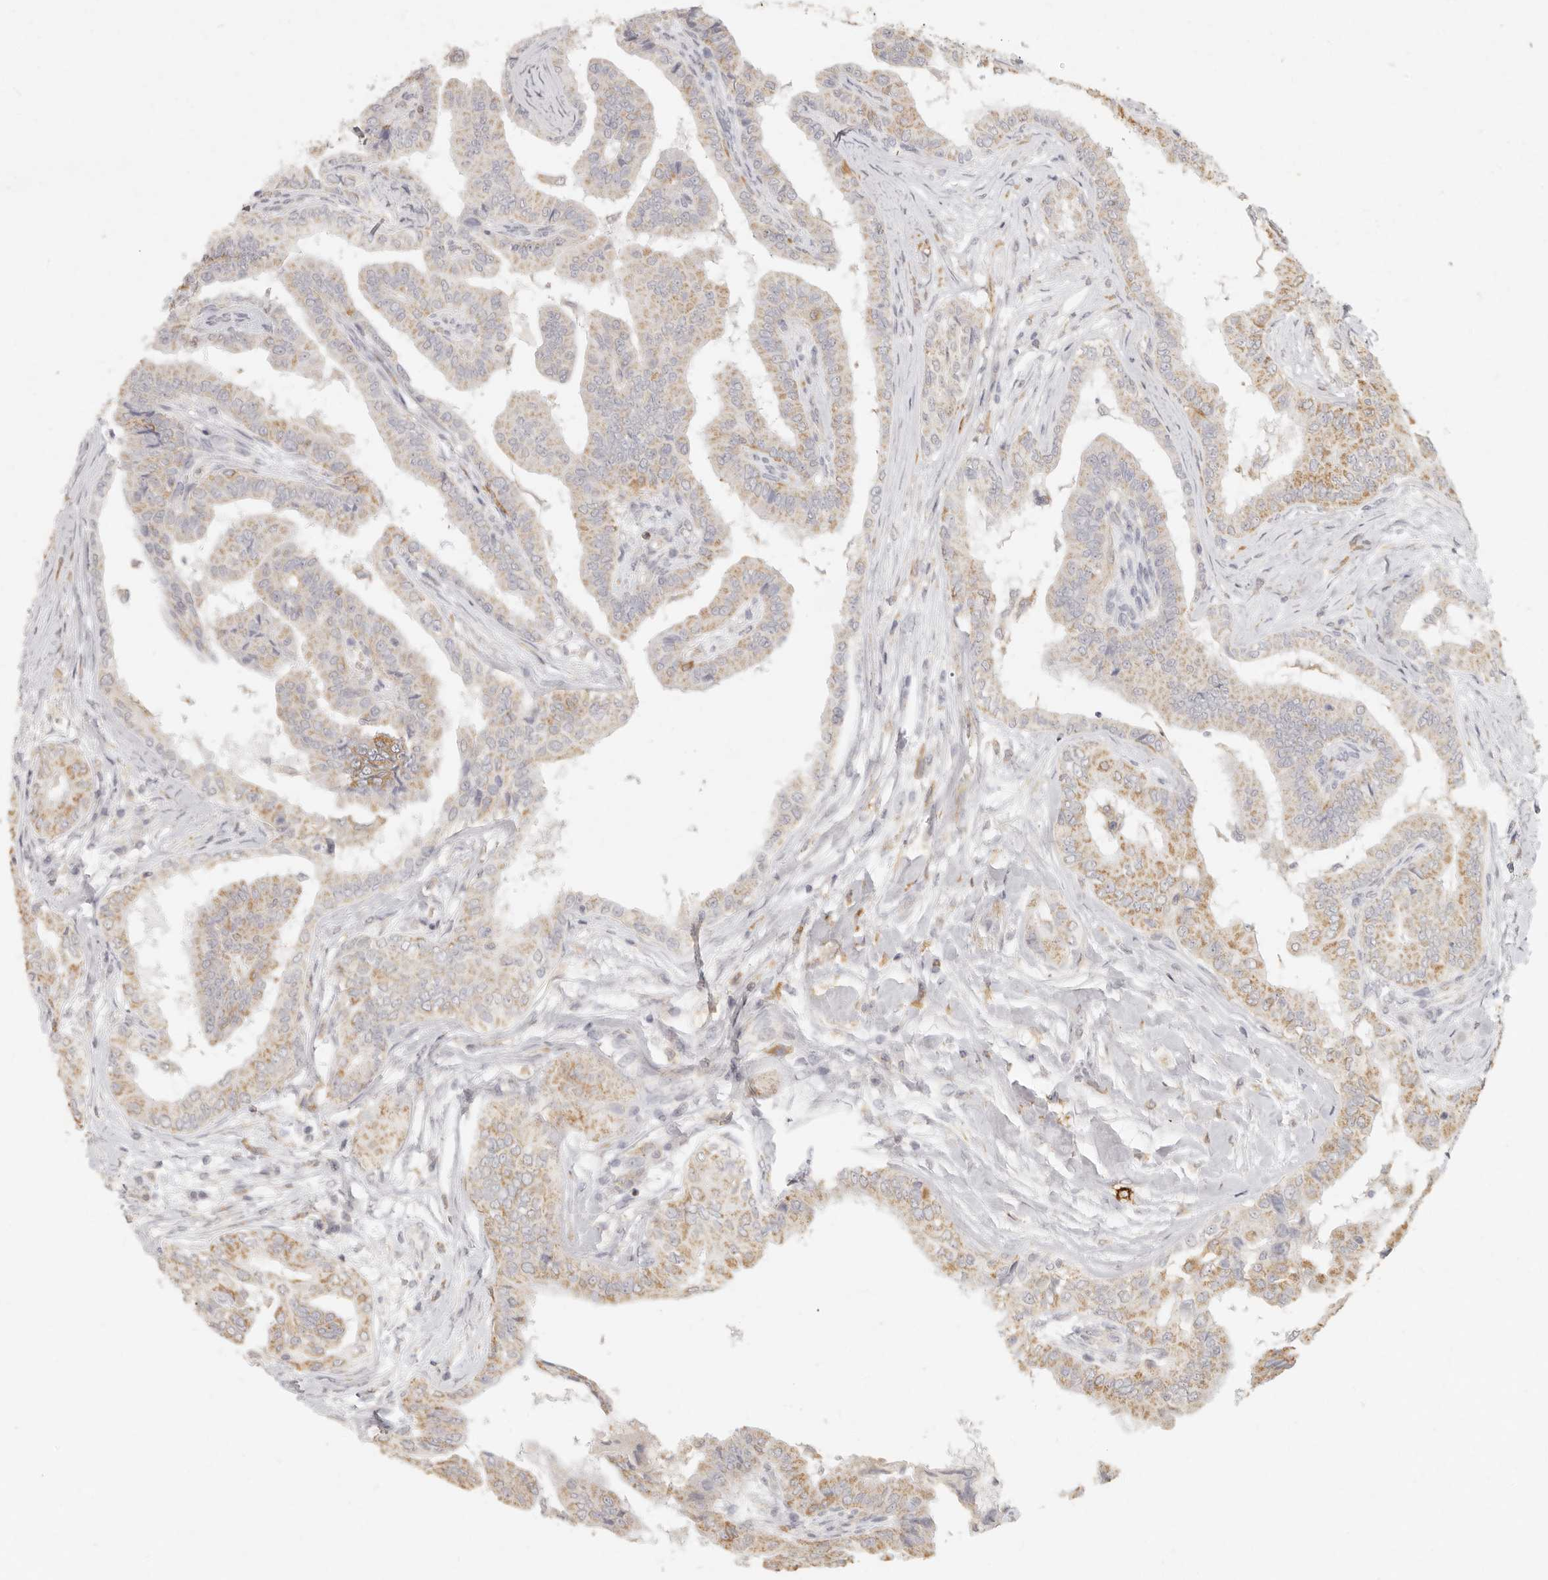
{"staining": {"intensity": "moderate", "quantity": ">75%", "location": "cytoplasmic/membranous"}, "tissue": "thyroid cancer", "cell_type": "Tumor cells", "image_type": "cancer", "snomed": [{"axis": "morphology", "description": "Papillary adenocarcinoma, NOS"}, {"axis": "topography", "description": "Thyroid gland"}], "caption": "Papillary adenocarcinoma (thyroid) stained for a protein exhibits moderate cytoplasmic/membranous positivity in tumor cells.", "gene": "NIBAN1", "patient": {"sex": "male", "age": 33}}